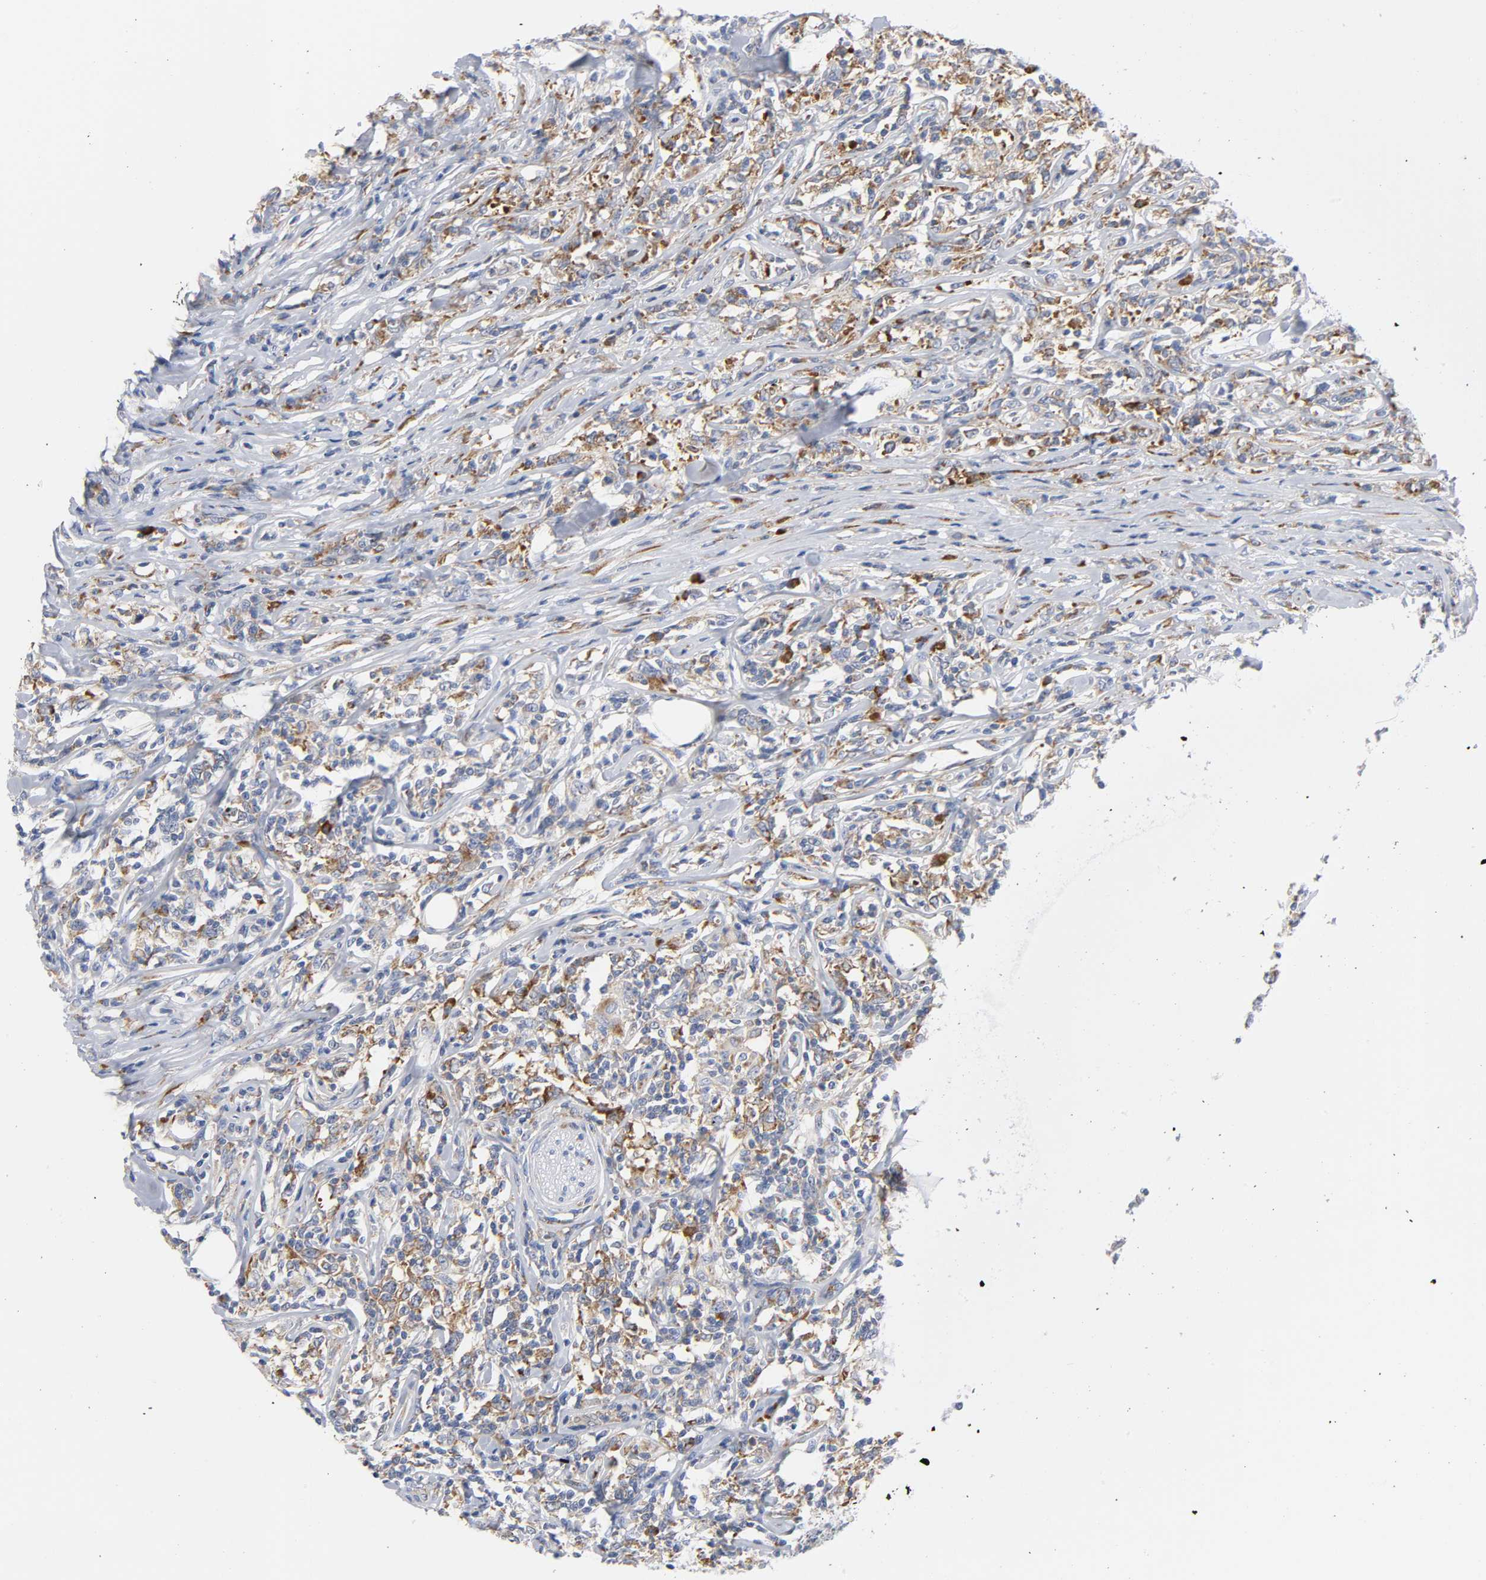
{"staining": {"intensity": "moderate", "quantity": "25%-75%", "location": "cytoplasmic/membranous"}, "tissue": "lymphoma", "cell_type": "Tumor cells", "image_type": "cancer", "snomed": [{"axis": "morphology", "description": "Malignant lymphoma, non-Hodgkin's type, High grade"}, {"axis": "topography", "description": "Lymph node"}], "caption": "Human lymphoma stained with a protein marker displays moderate staining in tumor cells.", "gene": "REL", "patient": {"sex": "female", "age": 84}}